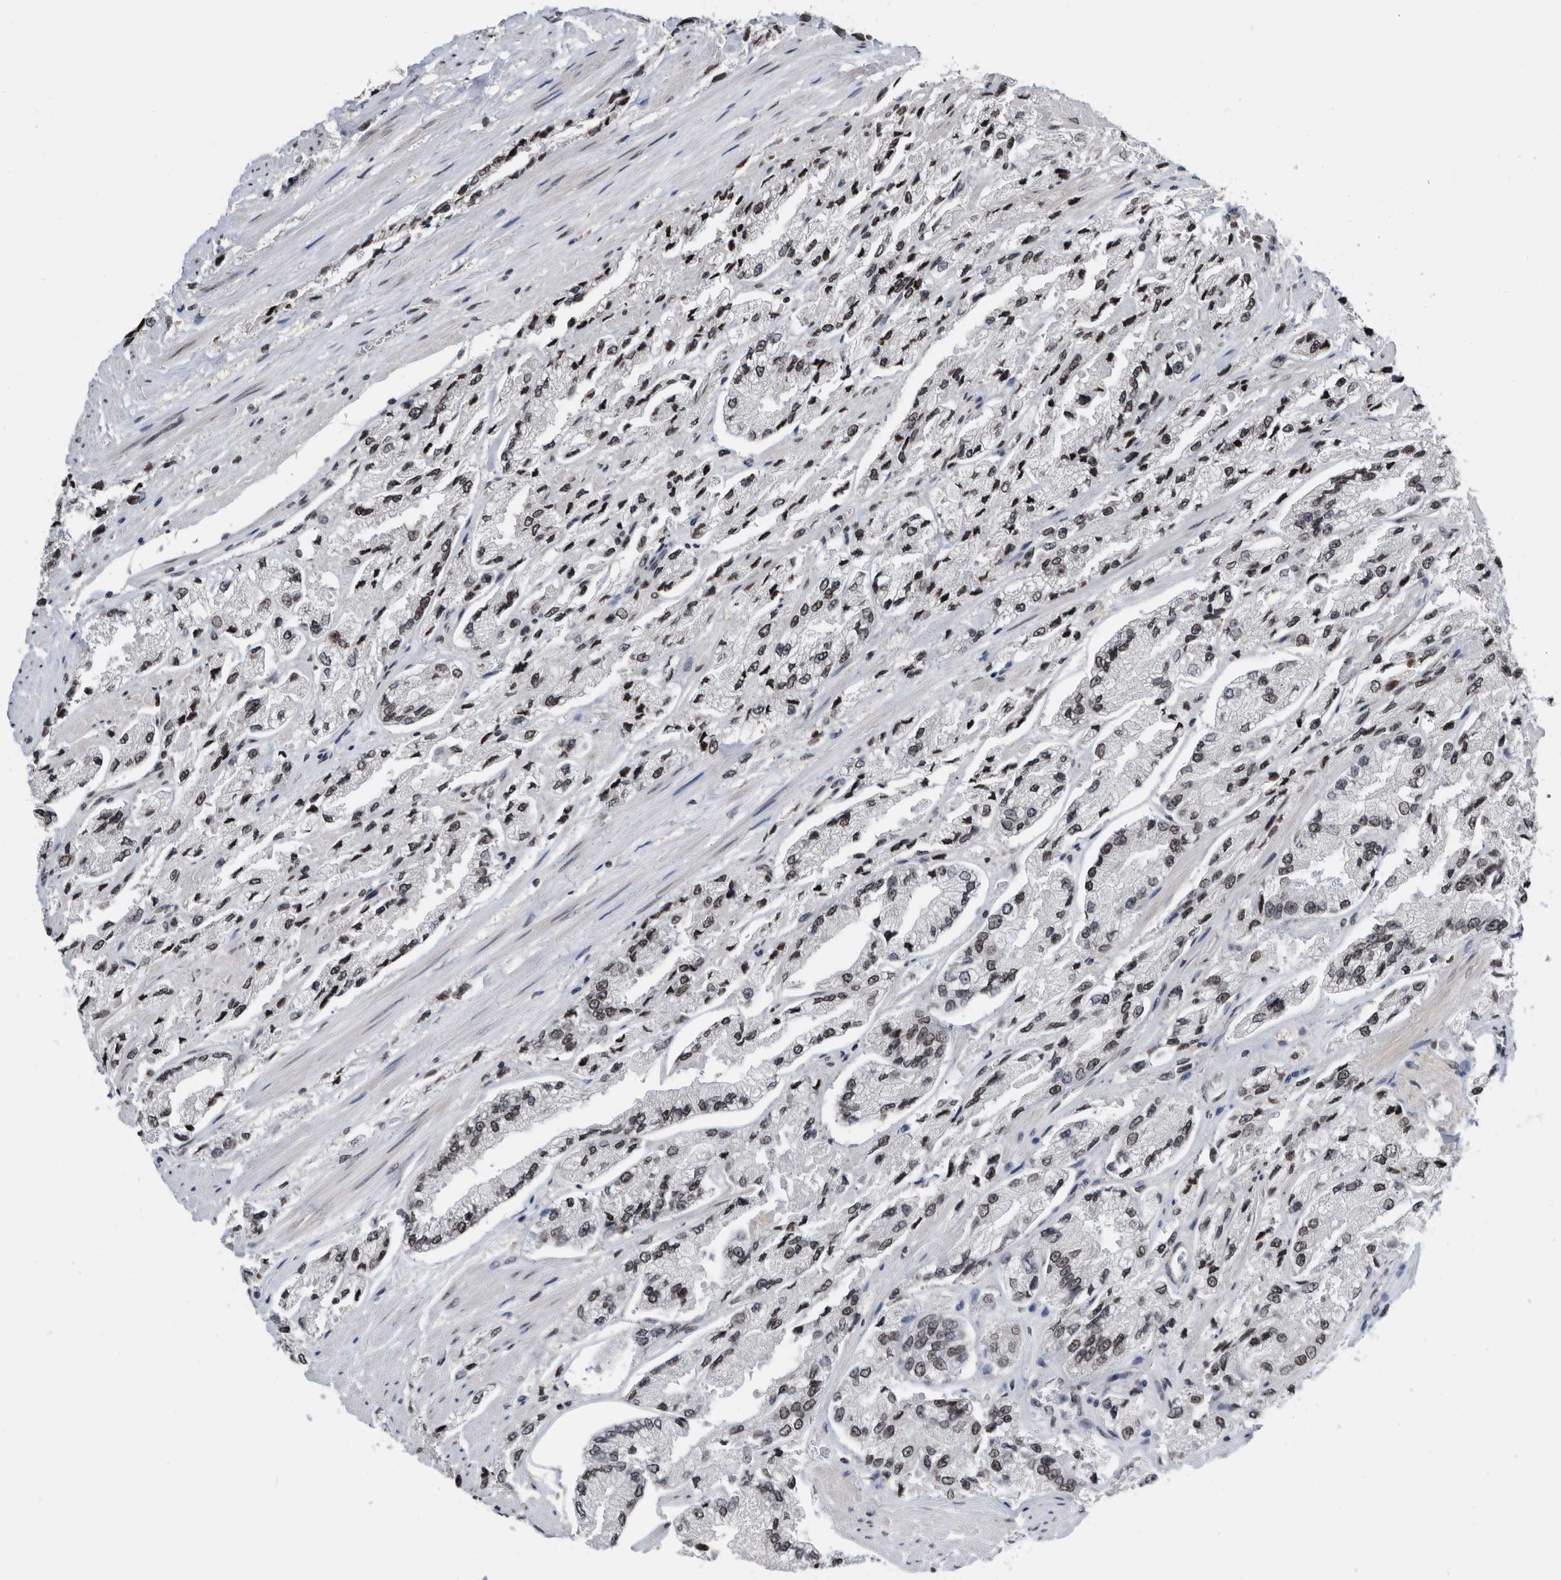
{"staining": {"intensity": "weak", "quantity": "25%-75%", "location": "nuclear"}, "tissue": "prostate cancer", "cell_type": "Tumor cells", "image_type": "cancer", "snomed": [{"axis": "morphology", "description": "Adenocarcinoma, High grade"}, {"axis": "topography", "description": "Prostate"}], "caption": "Protein staining demonstrates weak nuclear positivity in about 25%-75% of tumor cells in prostate cancer.", "gene": "SNRNP48", "patient": {"sex": "male", "age": 58}}